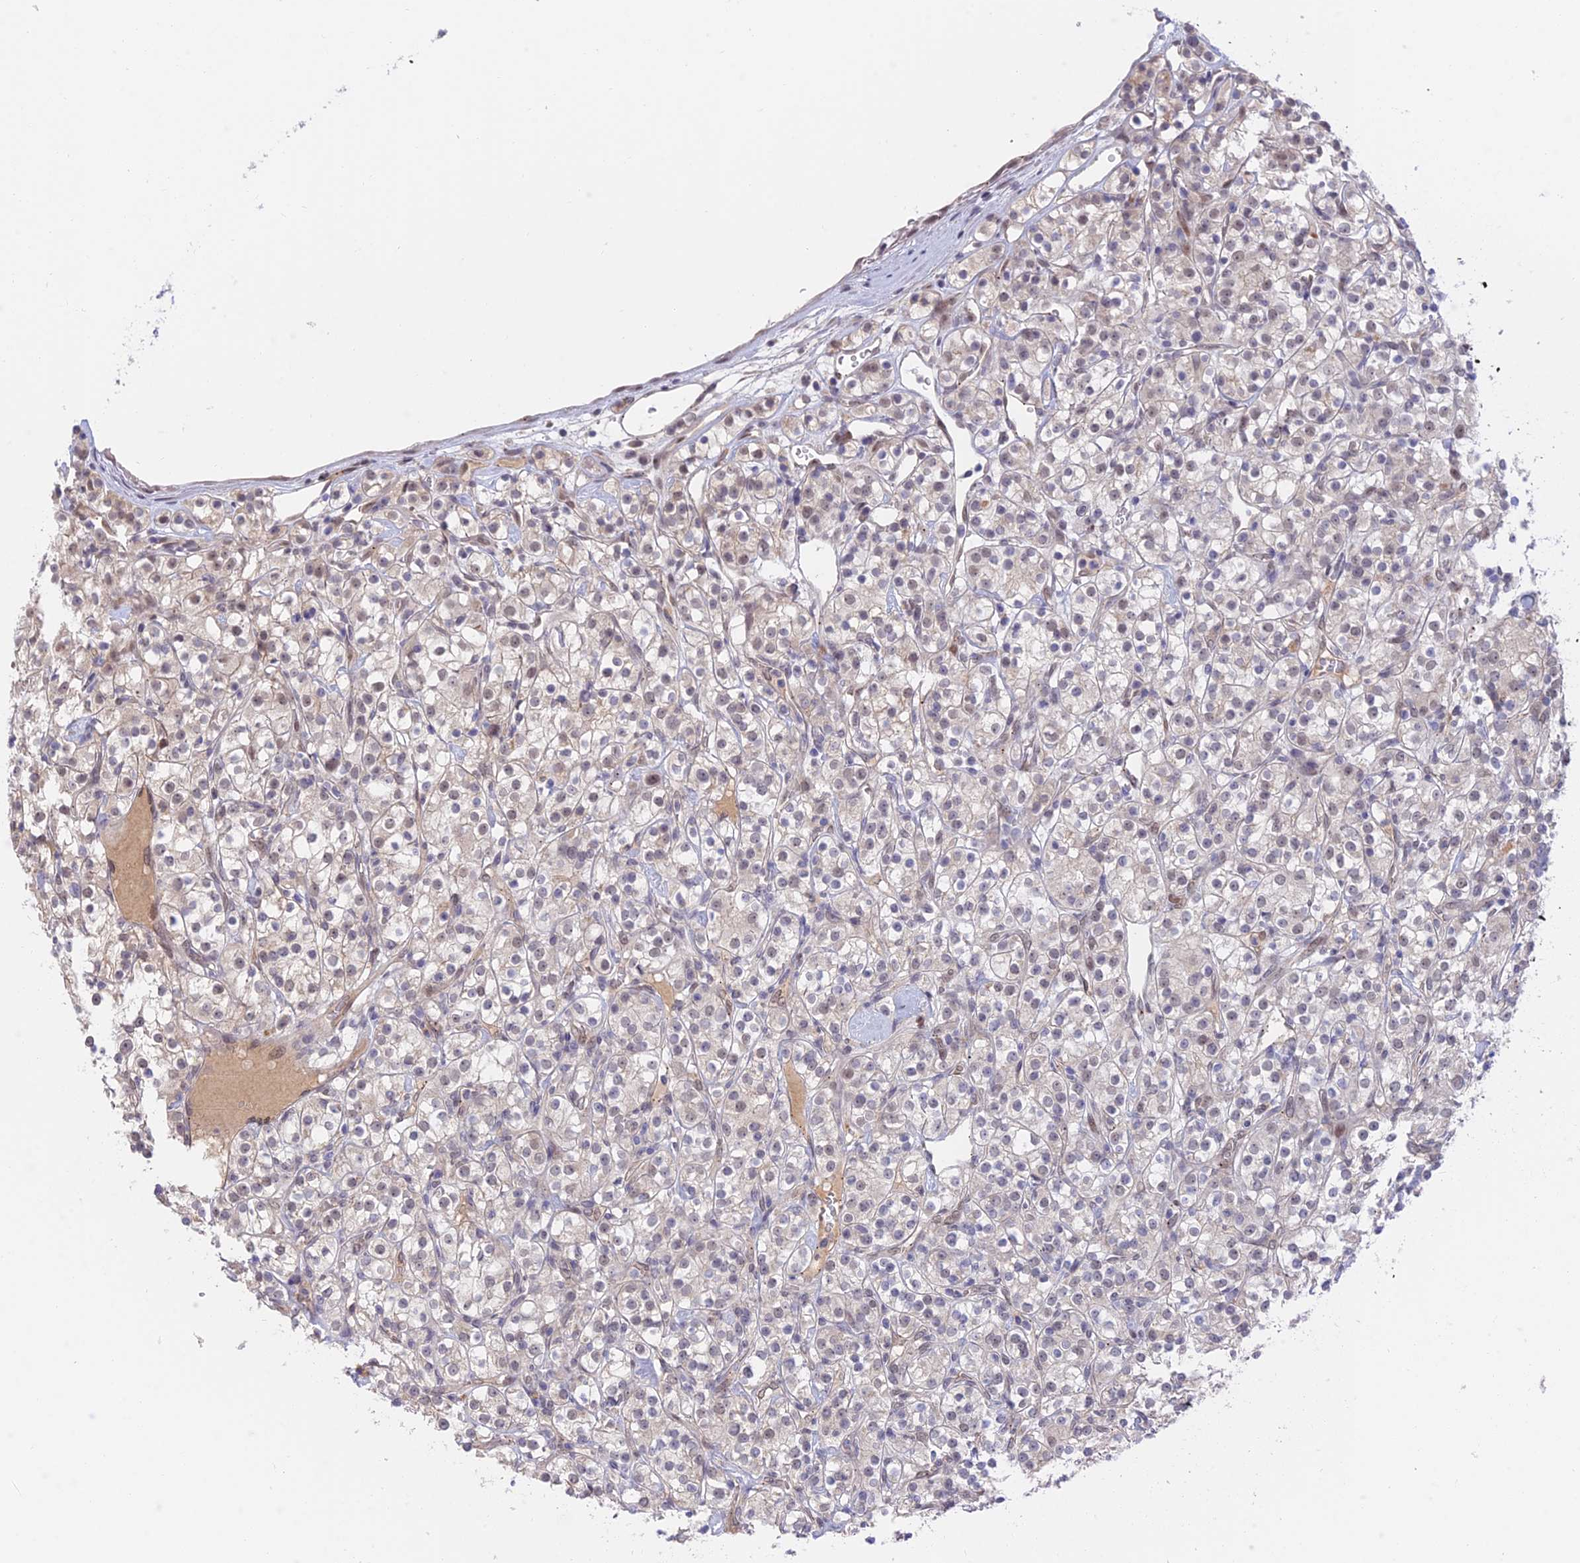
{"staining": {"intensity": "negative", "quantity": "none", "location": "none"}, "tissue": "renal cancer", "cell_type": "Tumor cells", "image_type": "cancer", "snomed": [{"axis": "morphology", "description": "Adenocarcinoma, NOS"}, {"axis": "topography", "description": "Kidney"}], "caption": "This is a micrograph of IHC staining of adenocarcinoma (renal), which shows no staining in tumor cells.", "gene": "ZUP1", "patient": {"sex": "male", "age": 77}}